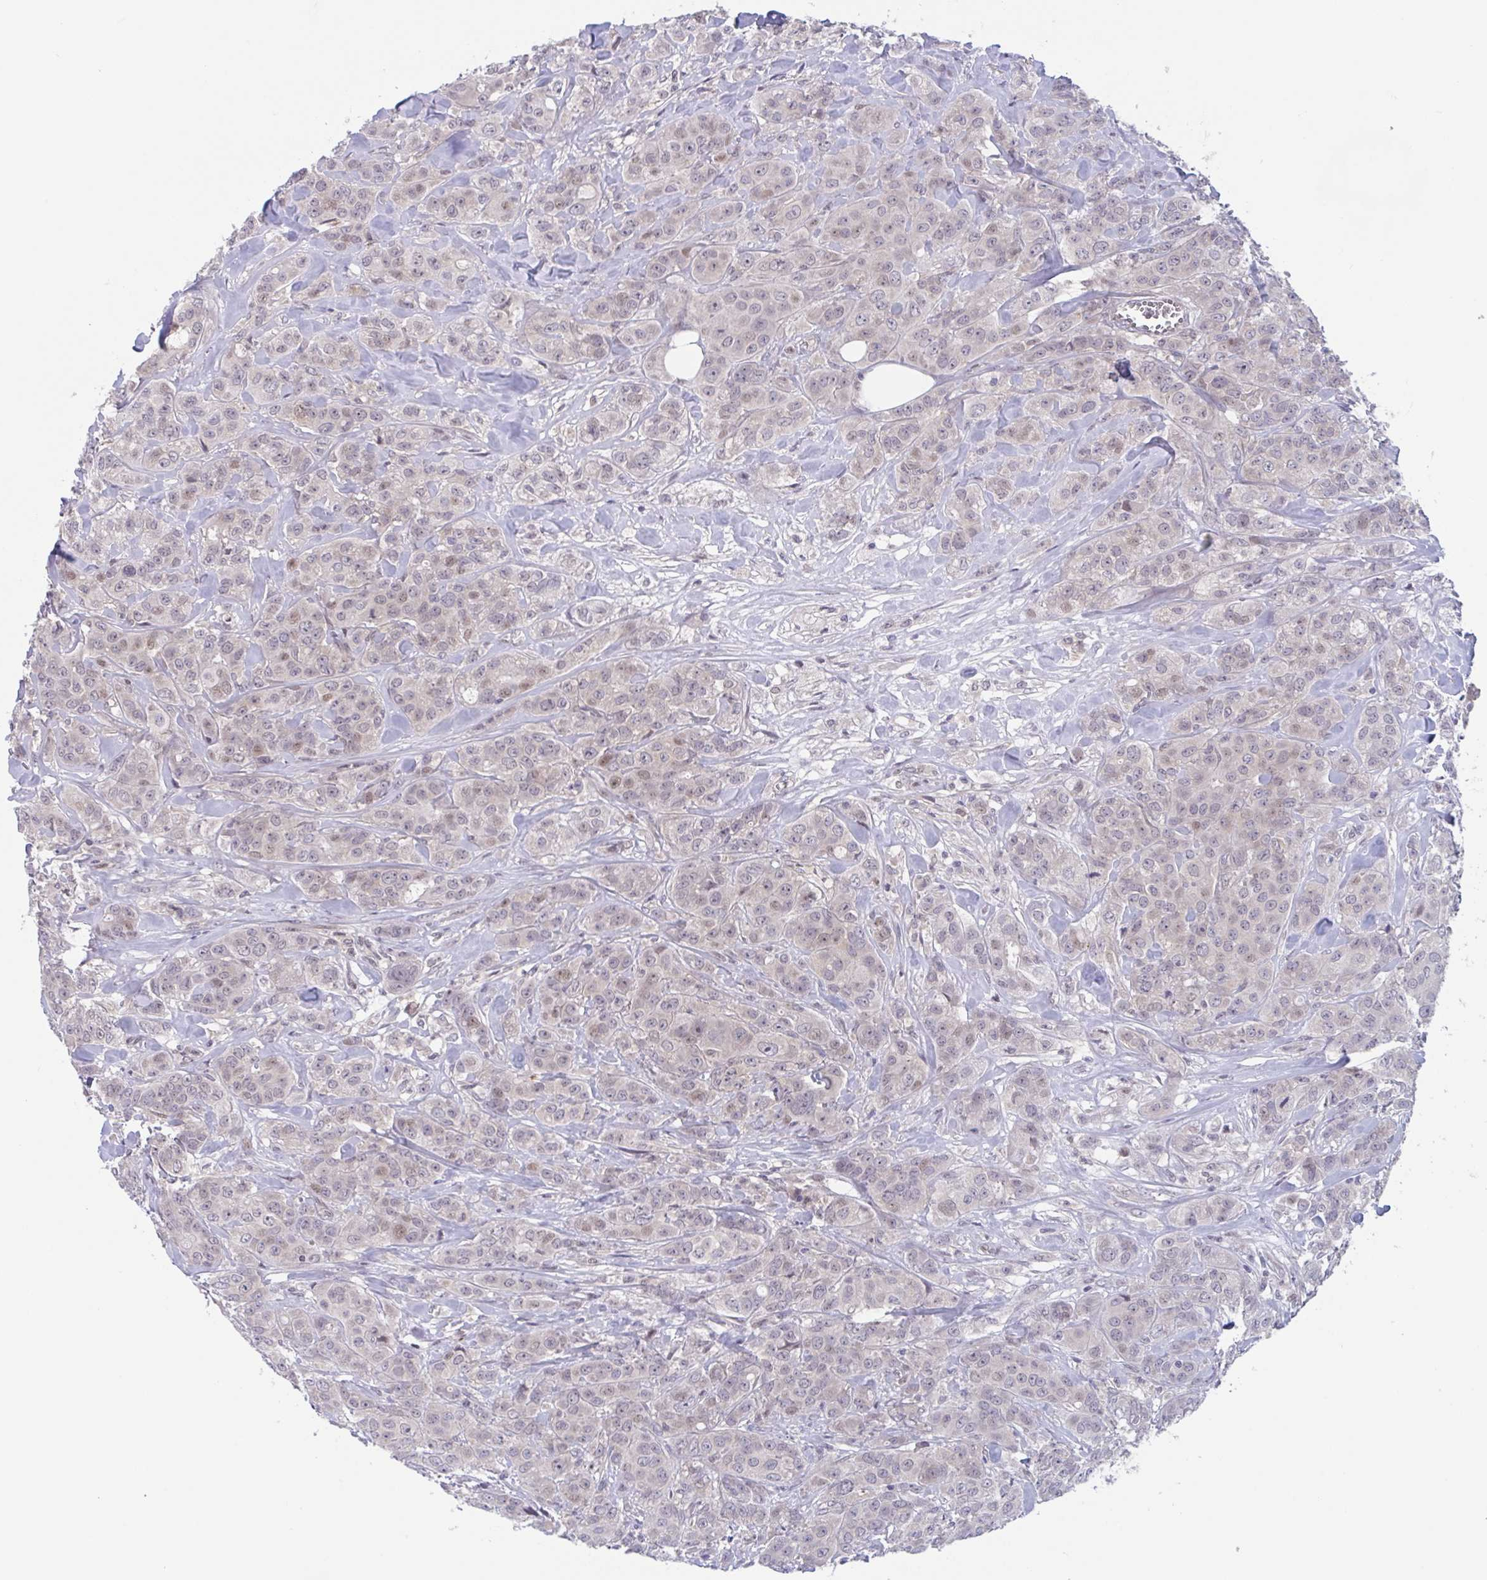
{"staining": {"intensity": "moderate", "quantity": "<25%", "location": "nuclear"}, "tissue": "breast cancer", "cell_type": "Tumor cells", "image_type": "cancer", "snomed": [{"axis": "morphology", "description": "Normal tissue, NOS"}, {"axis": "morphology", "description": "Duct carcinoma"}, {"axis": "topography", "description": "Breast"}], "caption": "Immunohistochemistry (IHC) staining of invasive ductal carcinoma (breast), which reveals low levels of moderate nuclear expression in approximately <25% of tumor cells indicating moderate nuclear protein positivity. The staining was performed using DAB (3,3'-diaminobenzidine) (brown) for protein detection and nuclei were counterstained in hematoxylin (blue).", "gene": "RIOK1", "patient": {"sex": "female", "age": 43}}